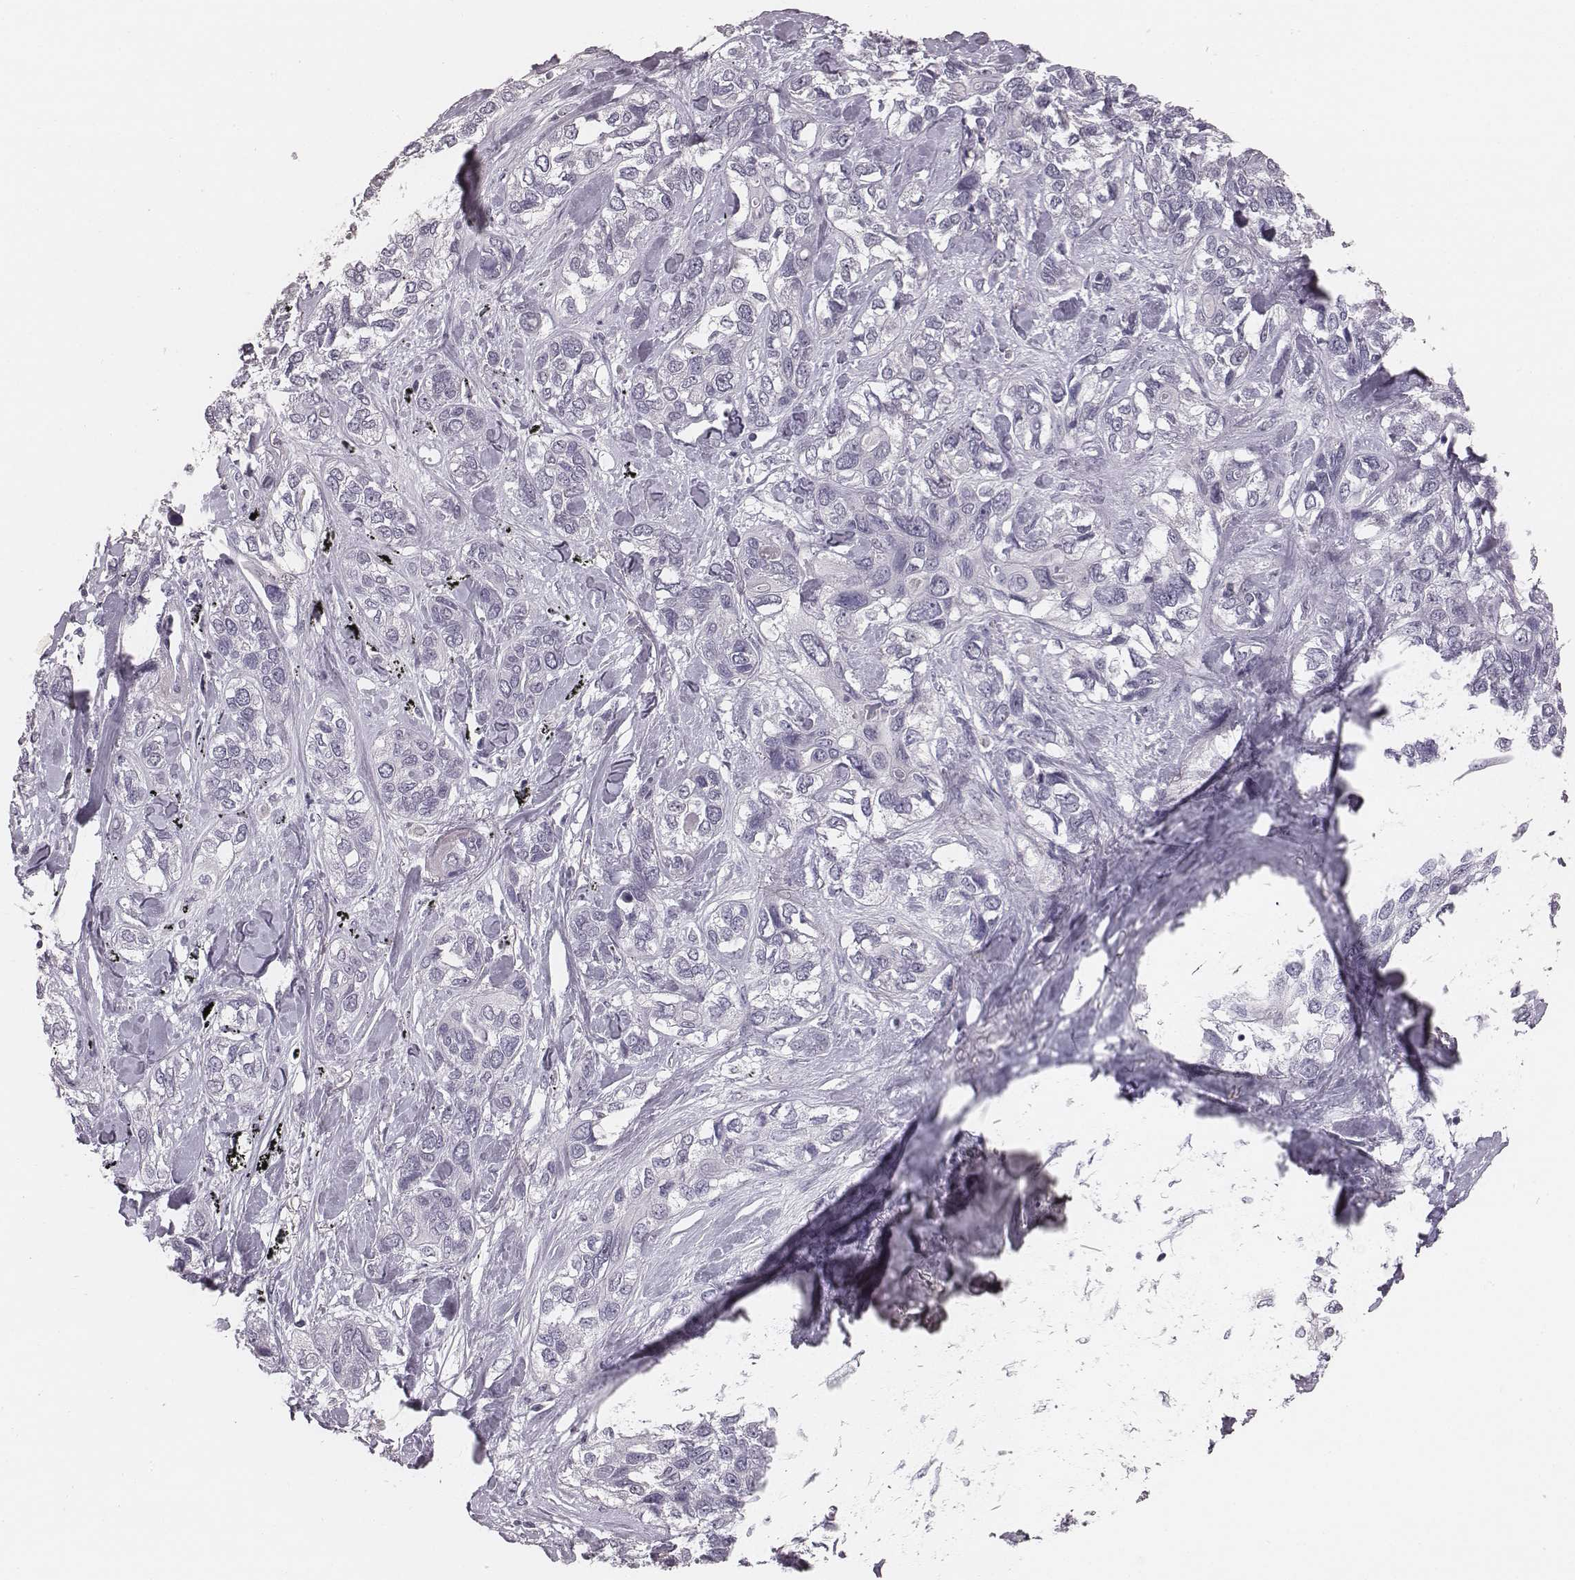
{"staining": {"intensity": "negative", "quantity": "none", "location": "none"}, "tissue": "lung cancer", "cell_type": "Tumor cells", "image_type": "cancer", "snomed": [{"axis": "morphology", "description": "Squamous cell carcinoma, NOS"}, {"axis": "topography", "description": "Lung"}], "caption": "High magnification brightfield microscopy of lung cancer stained with DAB (3,3'-diaminobenzidine) (brown) and counterstained with hematoxylin (blue): tumor cells show no significant expression.", "gene": "CSHL1", "patient": {"sex": "female", "age": 70}}